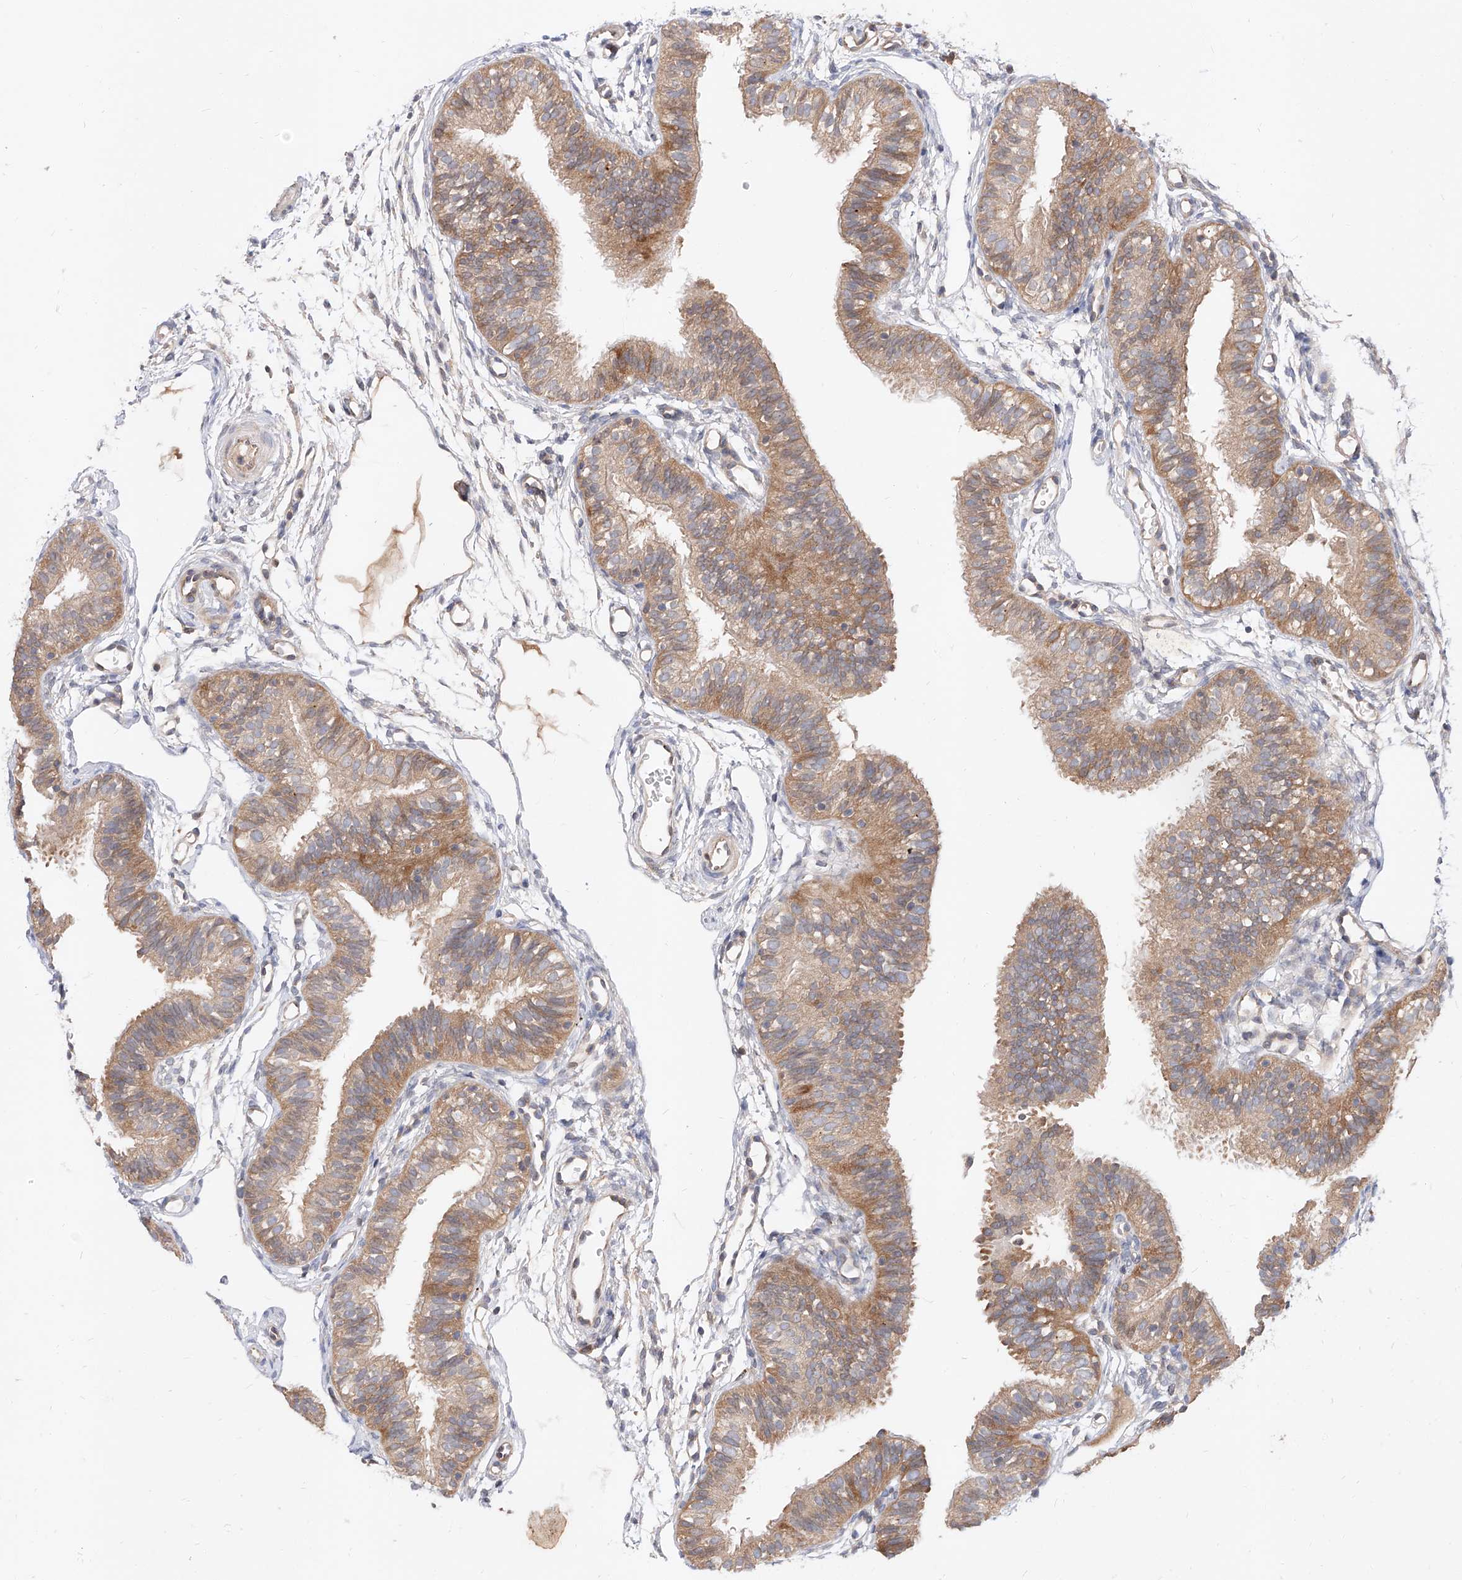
{"staining": {"intensity": "moderate", "quantity": ">75%", "location": "cytoplasmic/membranous"}, "tissue": "fallopian tube", "cell_type": "Glandular cells", "image_type": "normal", "snomed": [{"axis": "morphology", "description": "Normal tissue, NOS"}, {"axis": "topography", "description": "Fallopian tube"}], "caption": "Fallopian tube was stained to show a protein in brown. There is medium levels of moderate cytoplasmic/membranous expression in about >75% of glandular cells. The staining was performed using DAB (3,3'-diaminobenzidine), with brown indicating positive protein expression. Nuclei are stained blue with hematoxylin.", "gene": "DIRAS3", "patient": {"sex": "female", "age": 35}}